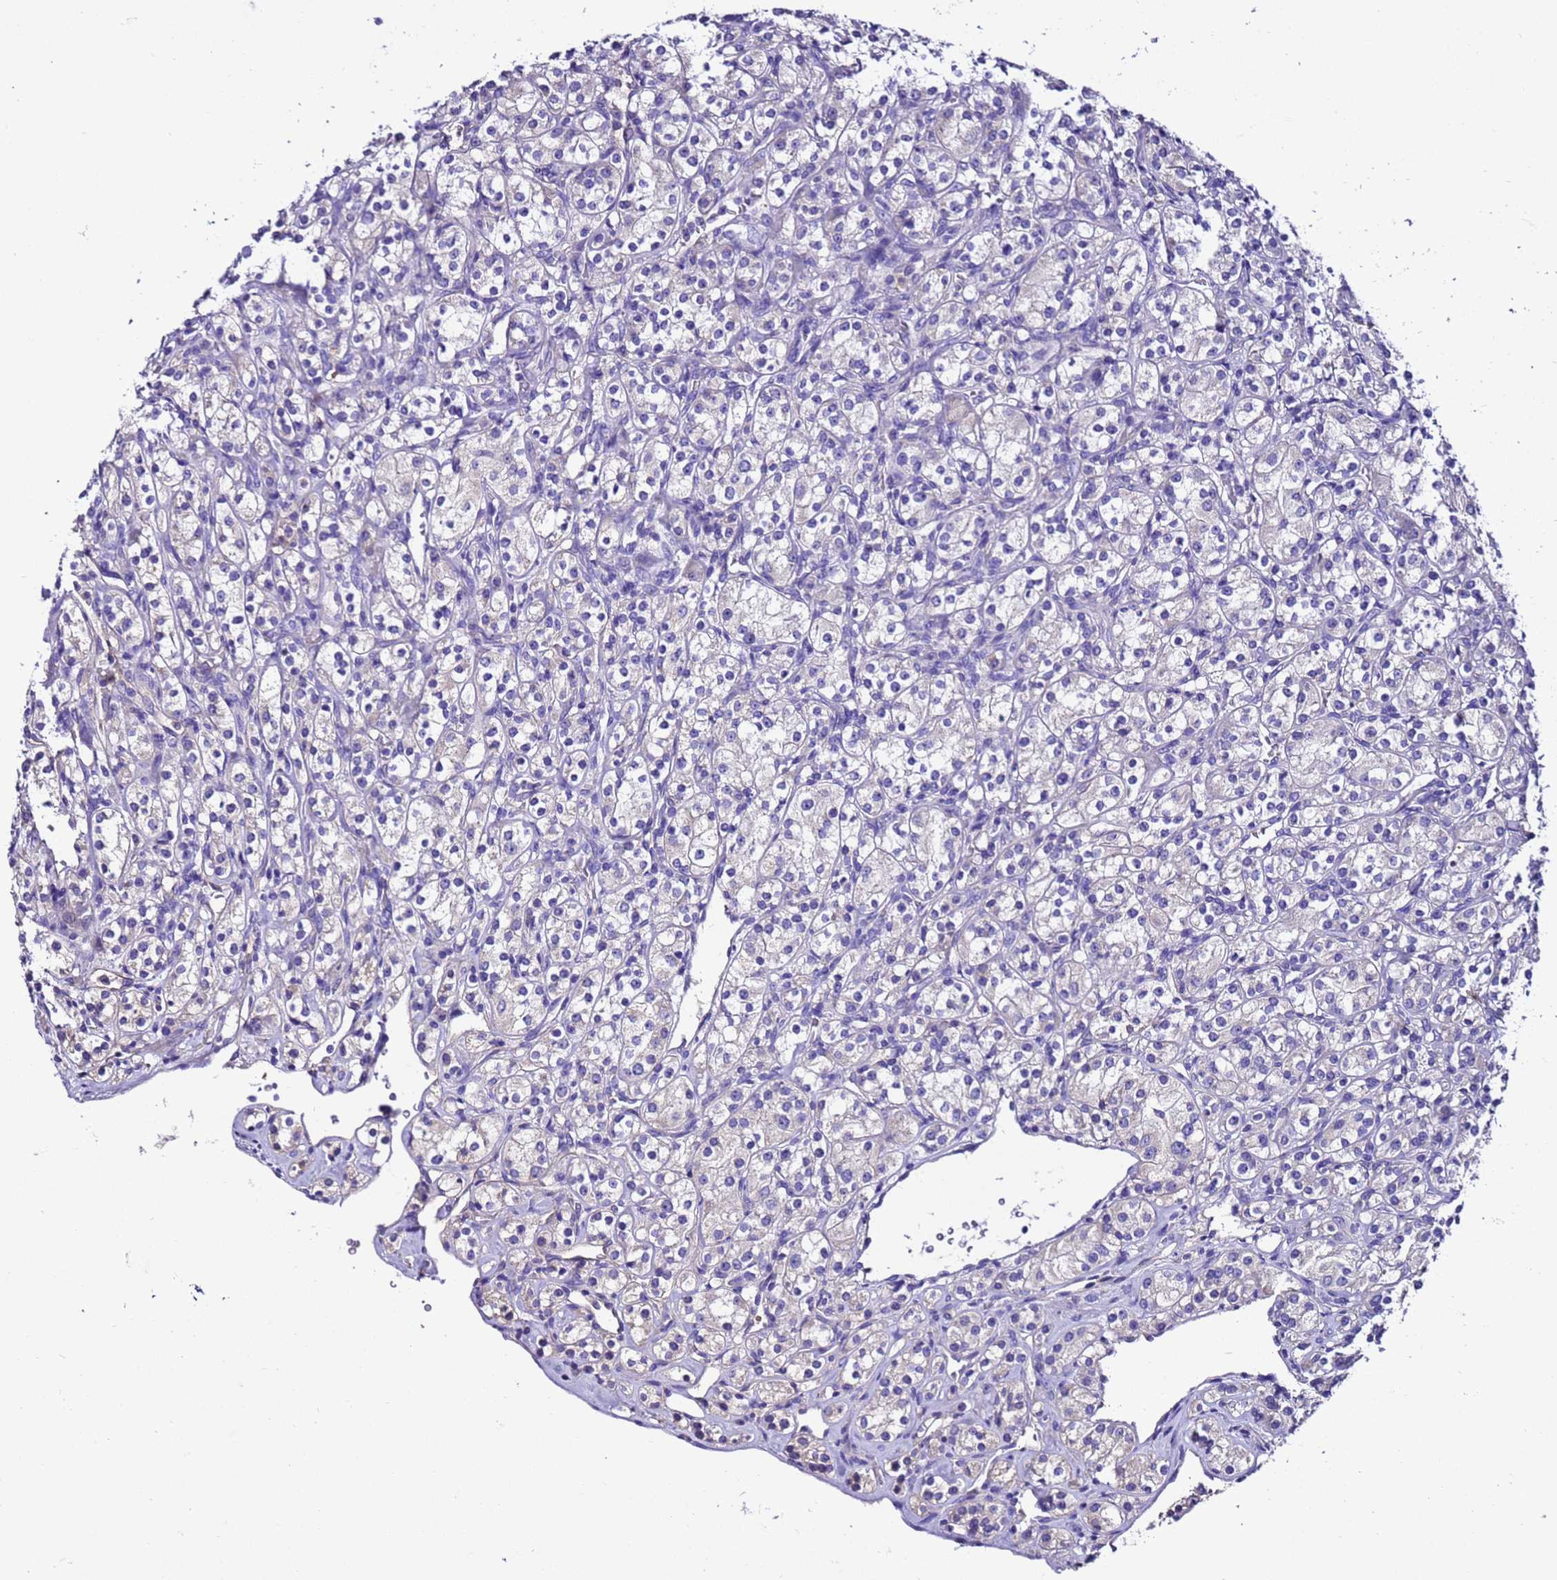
{"staining": {"intensity": "negative", "quantity": "none", "location": "none"}, "tissue": "renal cancer", "cell_type": "Tumor cells", "image_type": "cancer", "snomed": [{"axis": "morphology", "description": "Adenocarcinoma, NOS"}, {"axis": "topography", "description": "Kidney"}], "caption": "Immunohistochemistry (IHC) of human adenocarcinoma (renal) displays no positivity in tumor cells.", "gene": "UGT2A1", "patient": {"sex": "male", "age": 77}}